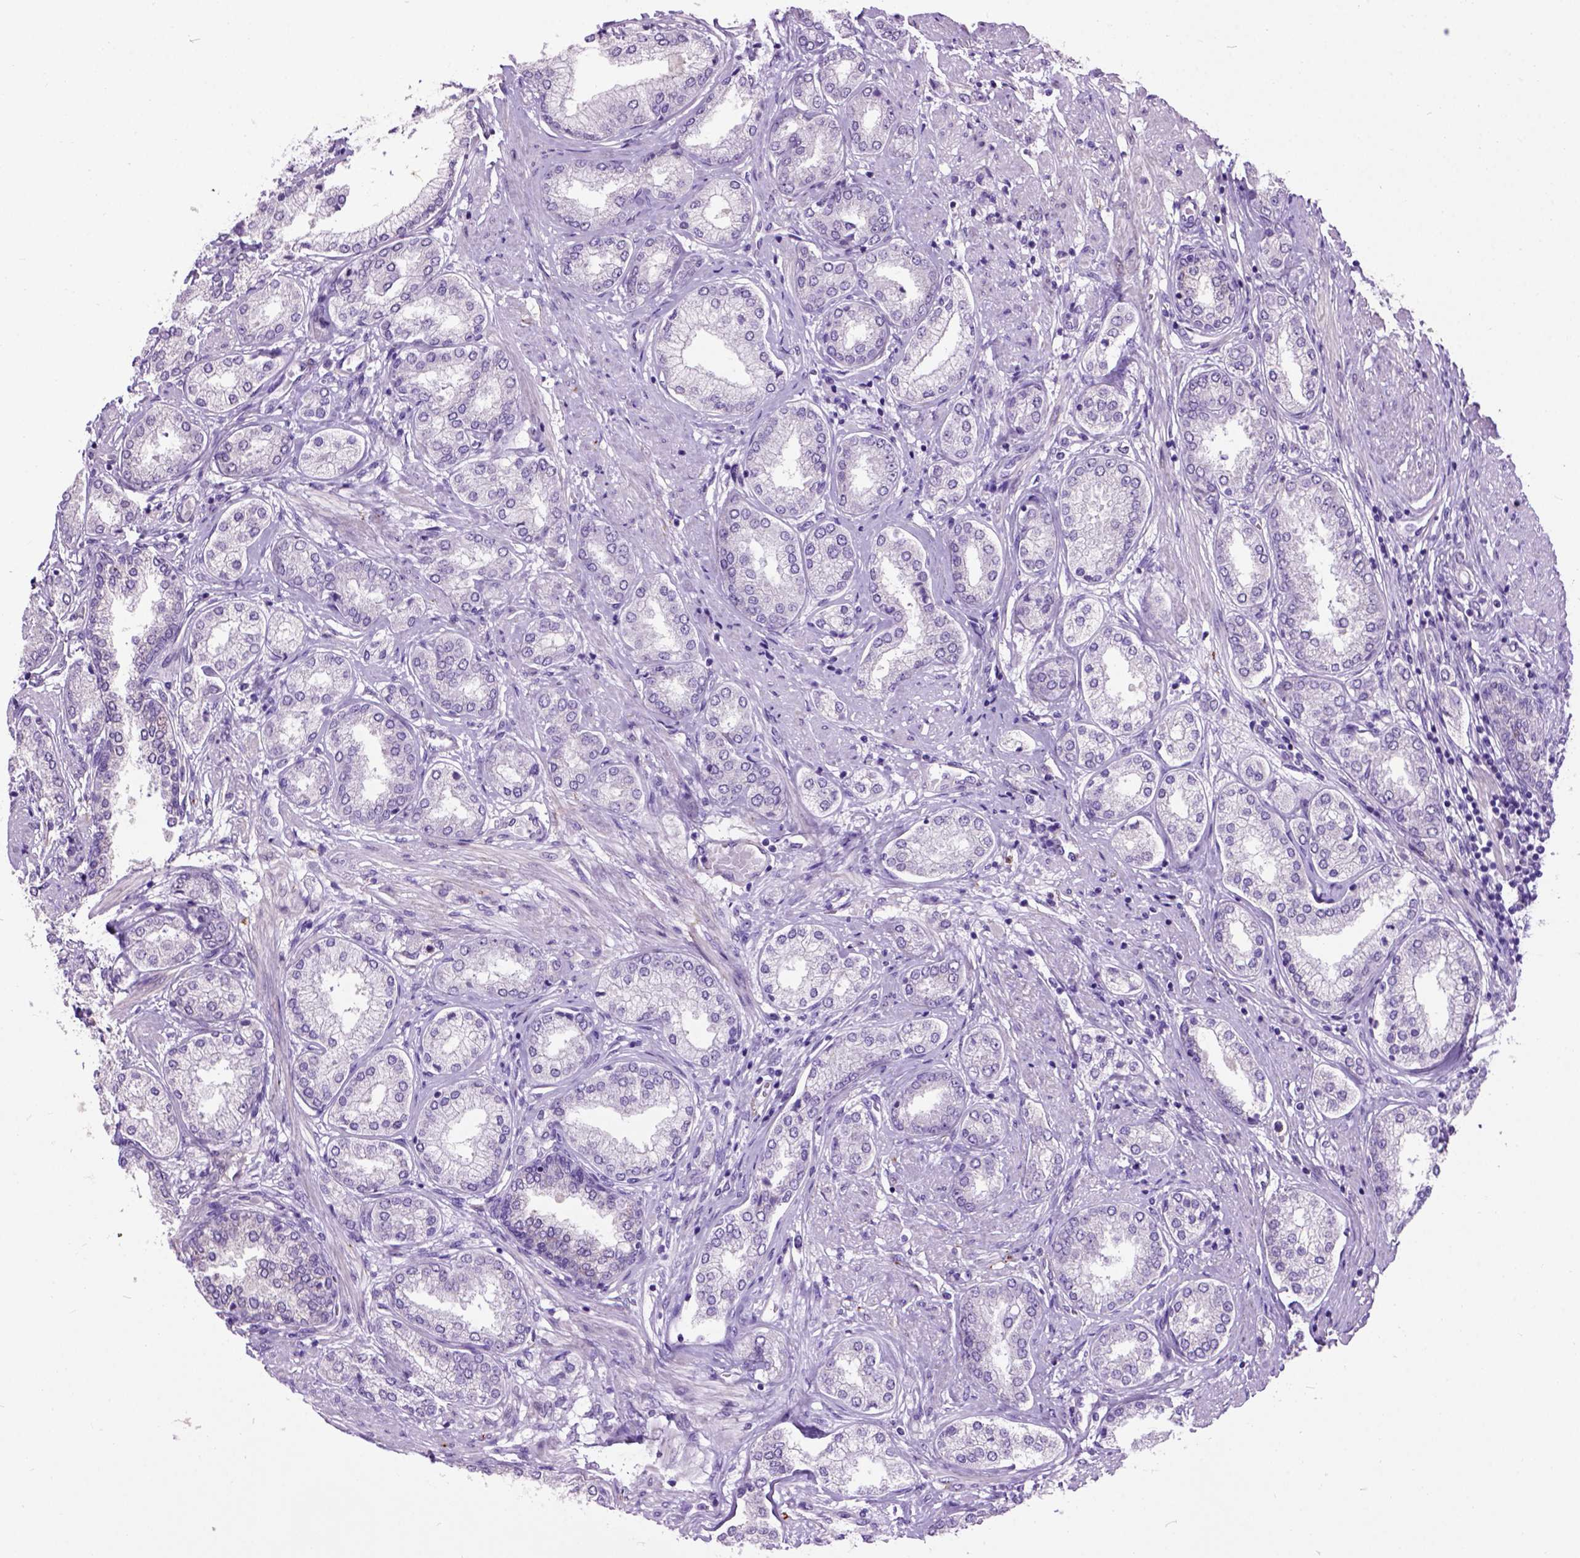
{"staining": {"intensity": "negative", "quantity": "none", "location": "none"}, "tissue": "prostate cancer", "cell_type": "Tumor cells", "image_type": "cancer", "snomed": [{"axis": "morphology", "description": "Adenocarcinoma, NOS"}, {"axis": "topography", "description": "Prostate"}], "caption": "Human prostate cancer (adenocarcinoma) stained for a protein using immunohistochemistry (IHC) exhibits no staining in tumor cells.", "gene": "MAPT", "patient": {"sex": "male", "age": 63}}